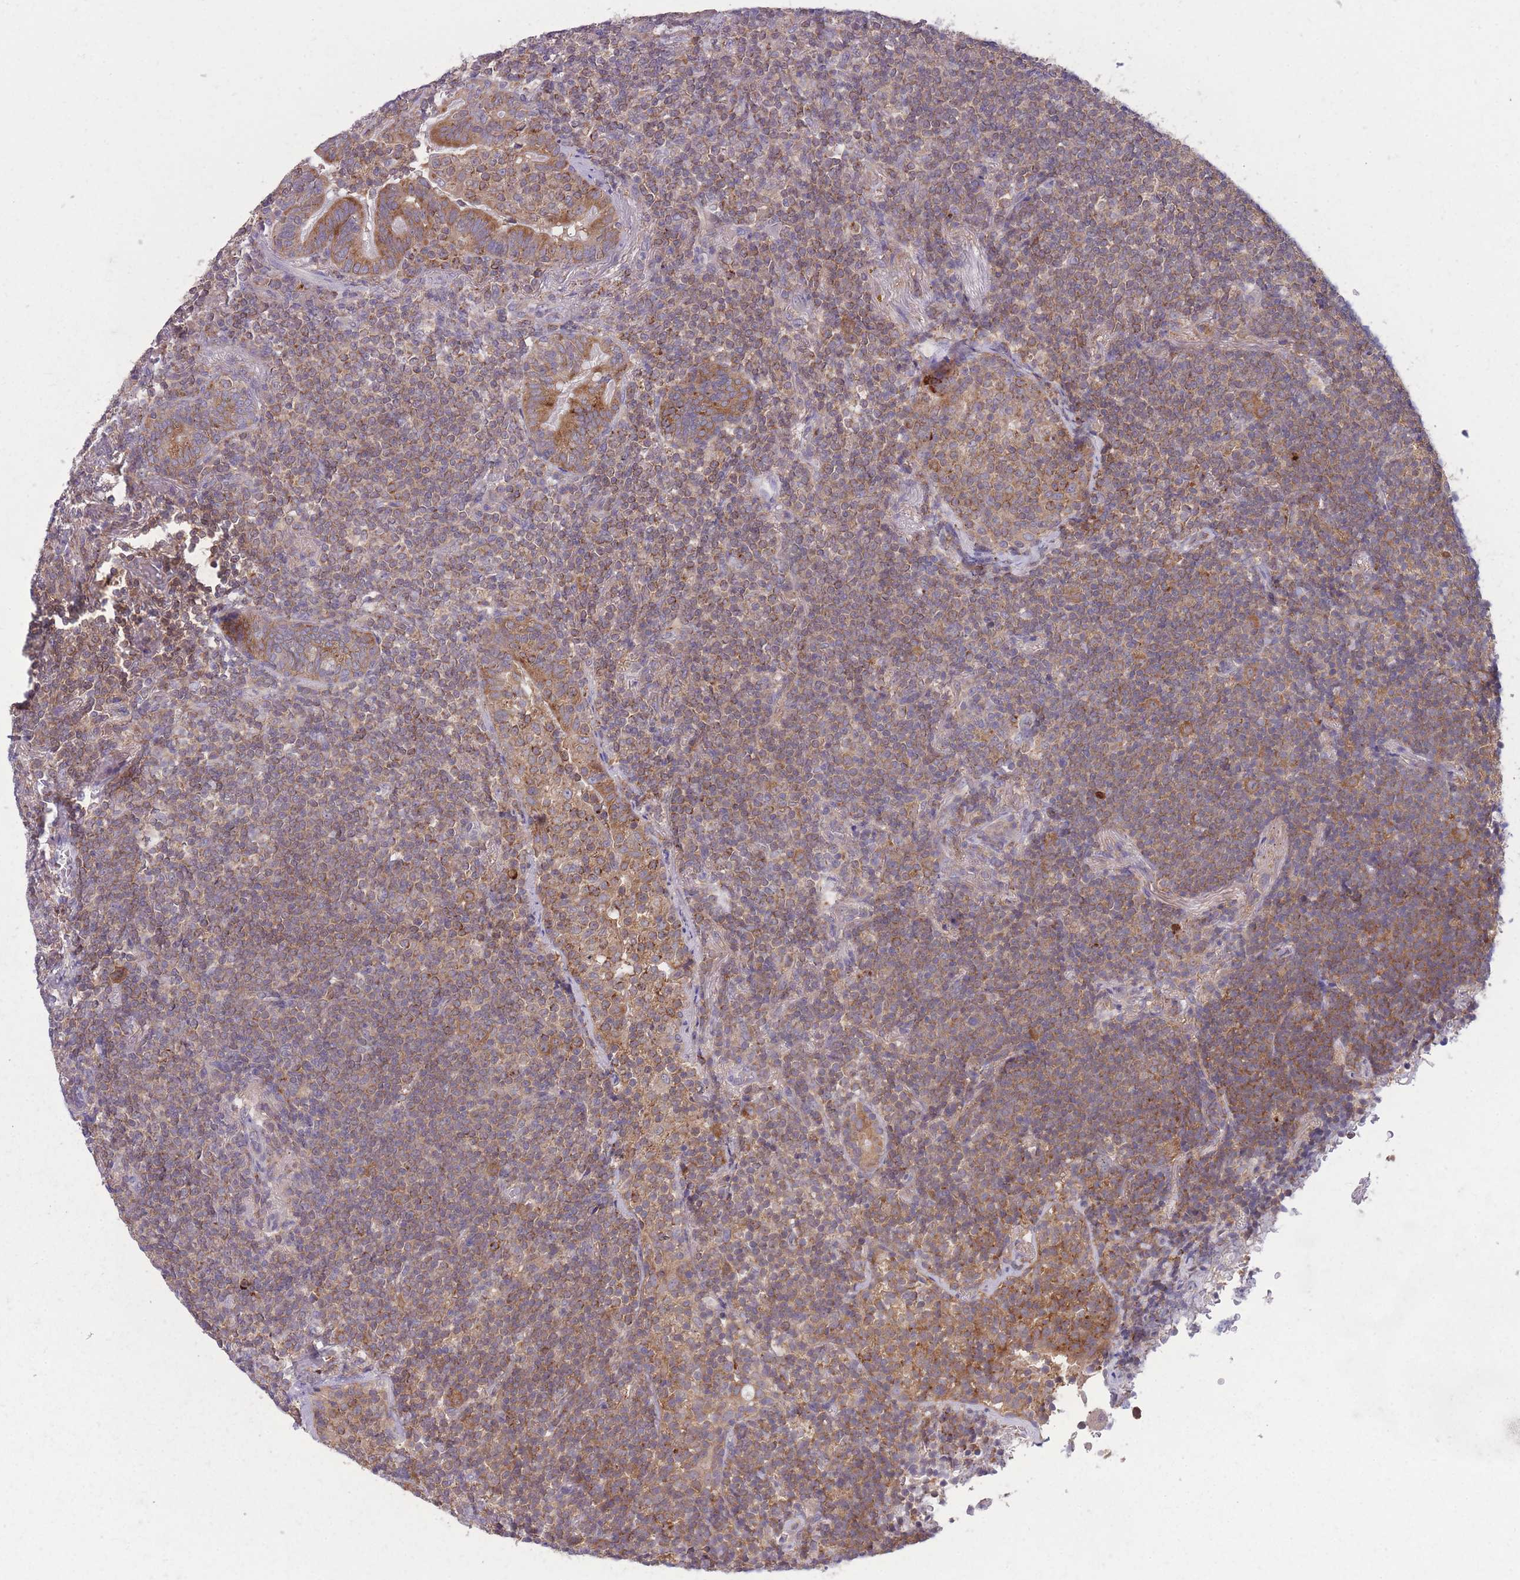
{"staining": {"intensity": "moderate", "quantity": ">75%", "location": "cytoplasmic/membranous"}, "tissue": "lymphoma", "cell_type": "Tumor cells", "image_type": "cancer", "snomed": [{"axis": "morphology", "description": "Malignant lymphoma, non-Hodgkin's type, Low grade"}, {"axis": "topography", "description": "Lung"}], "caption": "Malignant lymphoma, non-Hodgkin's type (low-grade) stained with immunohistochemistry (IHC) displays moderate cytoplasmic/membranous expression in about >75% of tumor cells.", "gene": "CCT6B", "patient": {"sex": "female", "age": 71}}